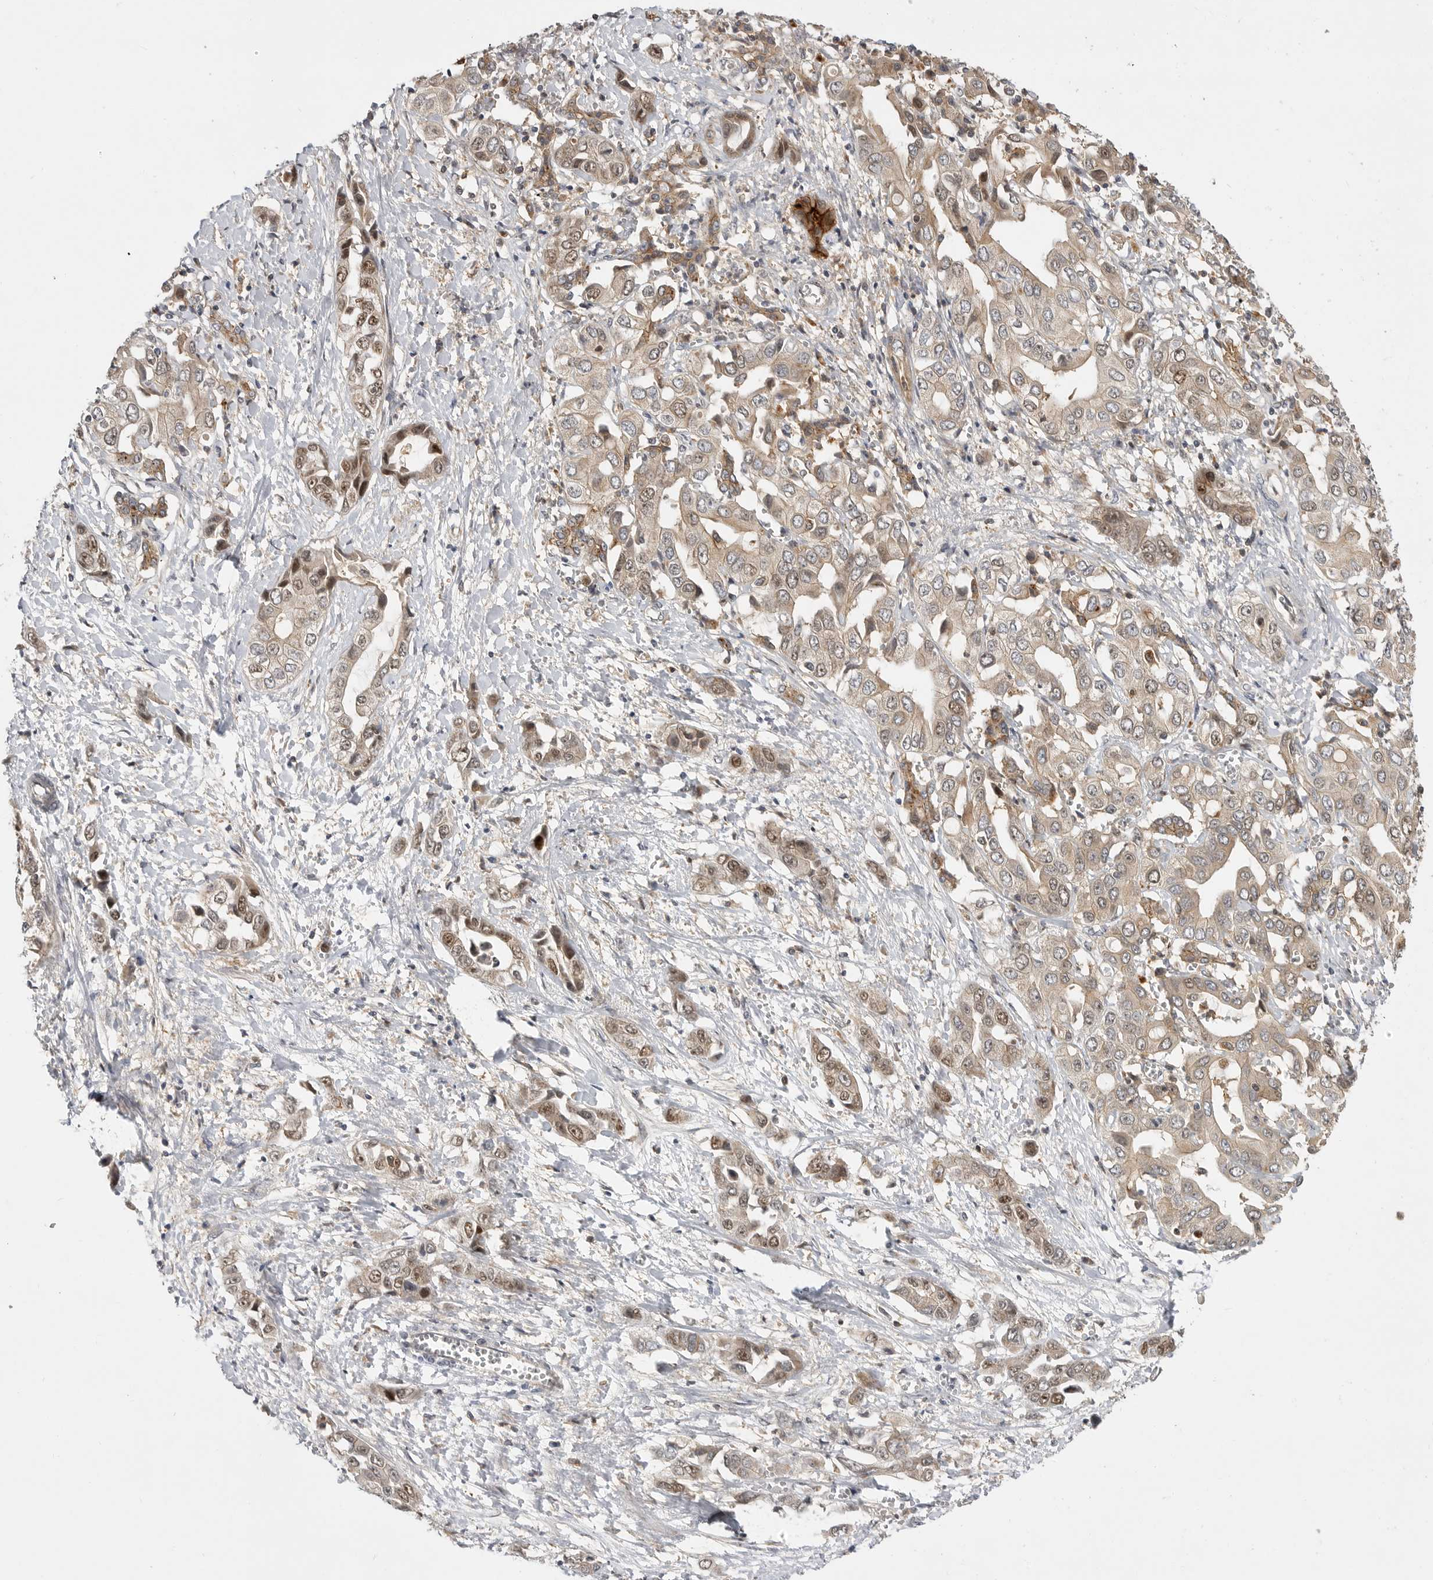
{"staining": {"intensity": "weak", "quantity": ">75%", "location": "cytoplasmic/membranous"}, "tissue": "liver cancer", "cell_type": "Tumor cells", "image_type": "cancer", "snomed": [{"axis": "morphology", "description": "Cholangiocarcinoma"}, {"axis": "topography", "description": "Liver"}], "caption": "Liver cancer (cholangiocarcinoma) stained with a protein marker exhibits weak staining in tumor cells.", "gene": "CSNK1G3", "patient": {"sex": "female", "age": 52}}